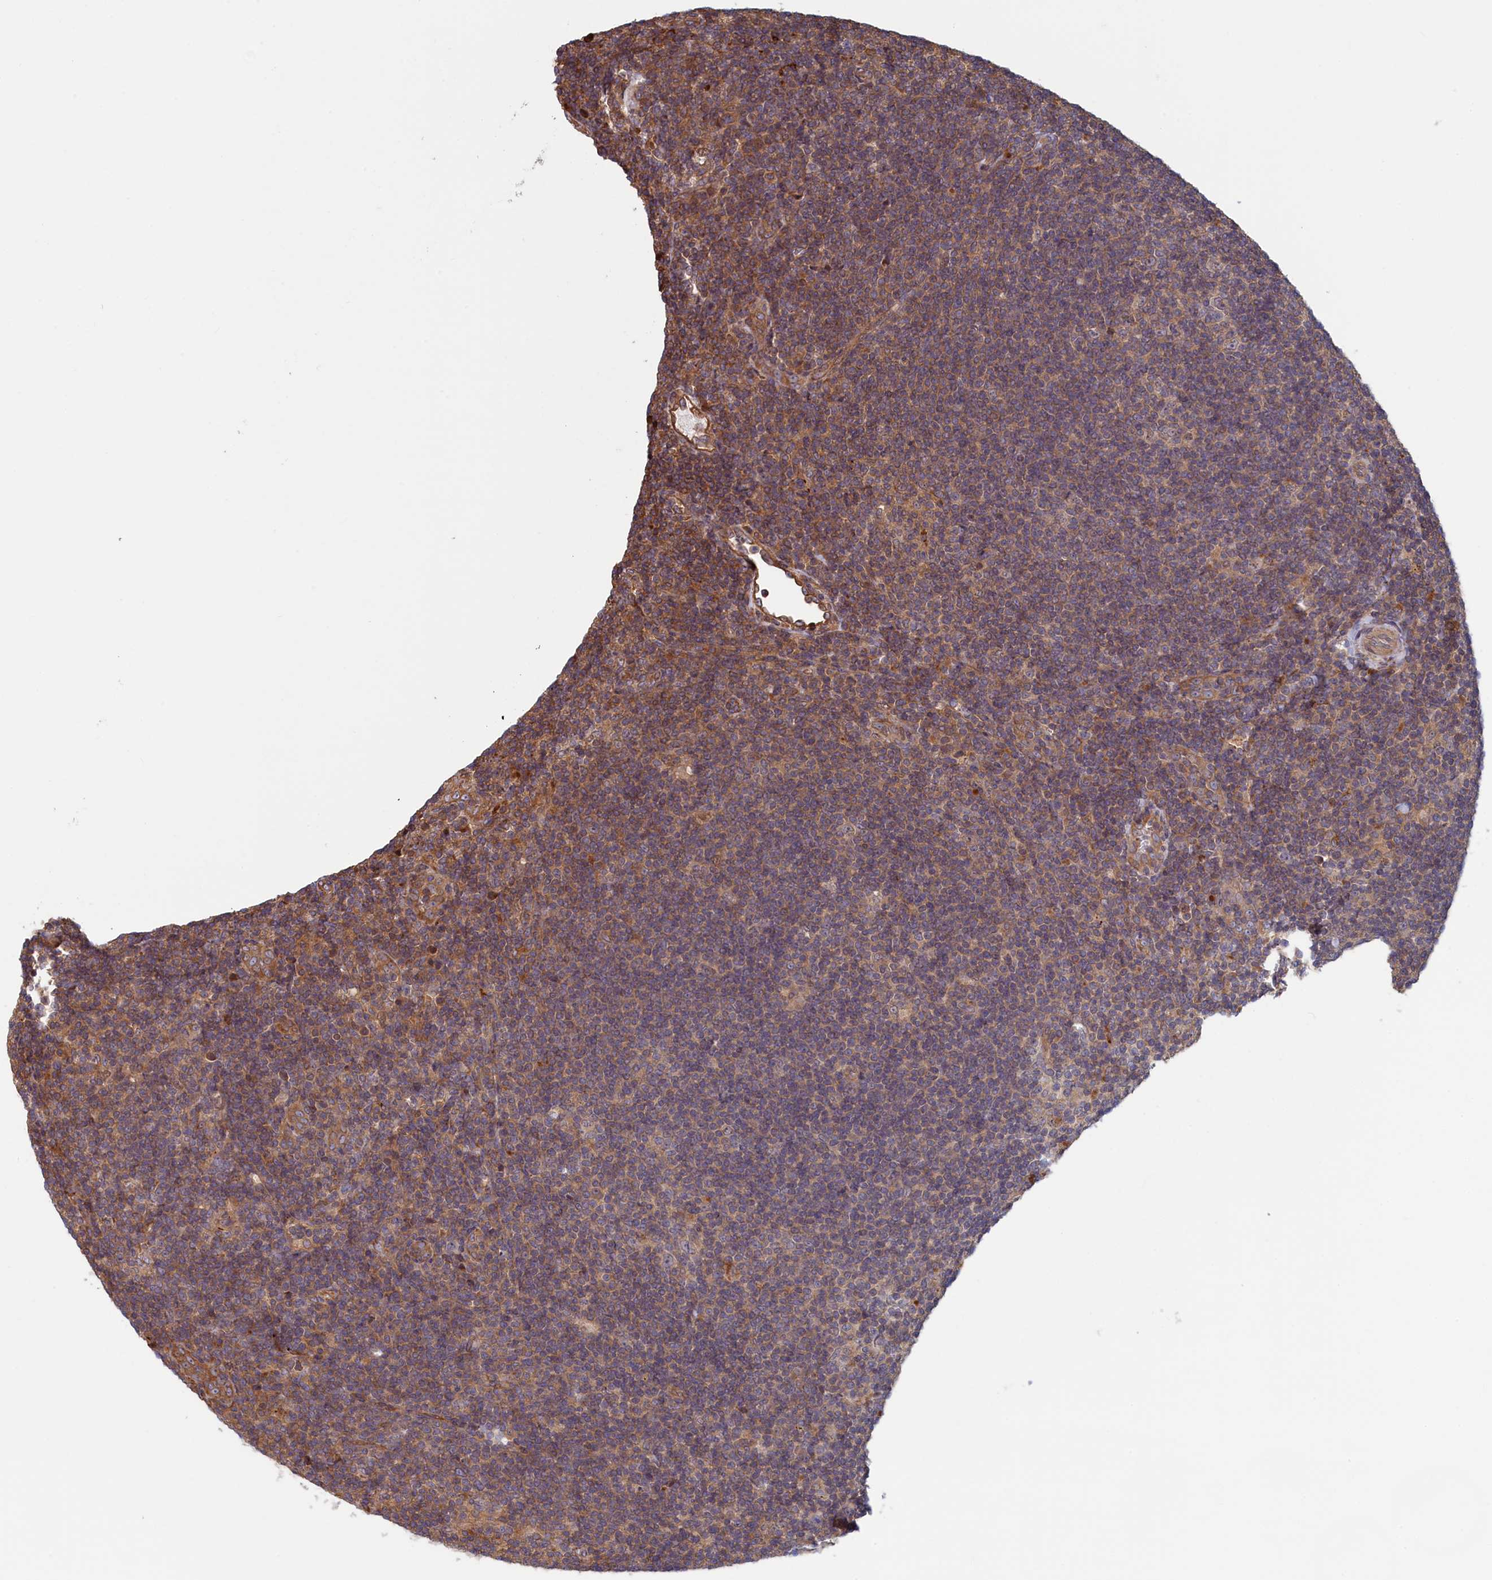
{"staining": {"intensity": "weak", "quantity": "25%-75%", "location": "cytoplasmic/membranous"}, "tissue": "lymphoma", "cell_type": "Tumor cells", "image_type": "cancer", "snomed": [{"axis": "morphology", "description": "Hodgkin's disease, NOS"}, {"axis": "topography", "description": "Lymph node"}], "caption": "An immunohistochemistry (IHC) photomicrograph of tumor tissue is shown. Protein staining in brown labels weak cytoplasmic/membranous positivity in Hodgkin's disease within tumor cells.", "gene": "RILPL1", "patient": {"sex": "female", "age": 57}}